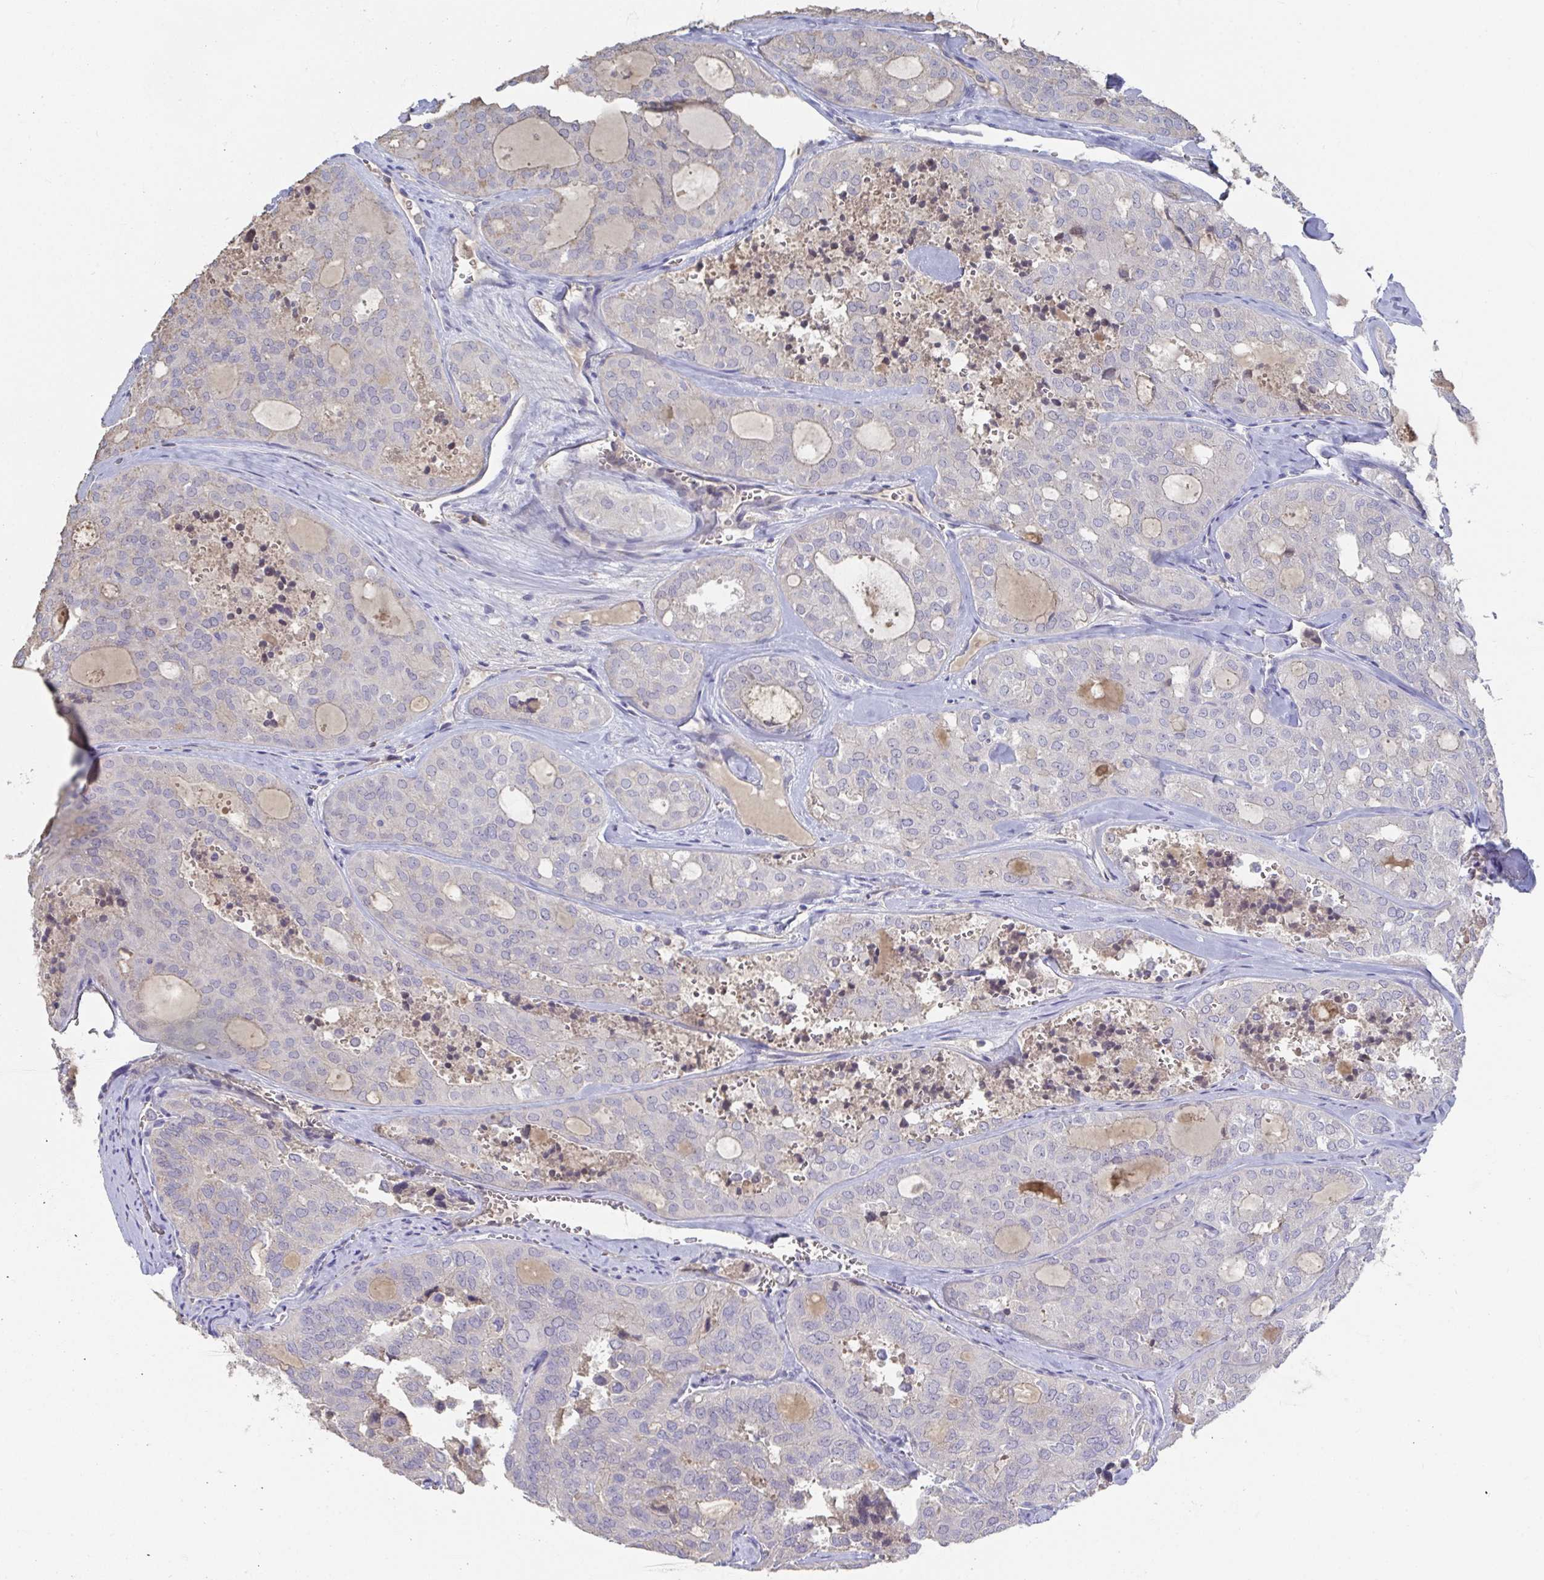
{"staining": {"intensity": "negative", "quantity": "none", "location": "none"}, "tissue": "thyroid cancer", "cell_type": "Tumor cells", "image_type": "cancer", "snomed": [{"axis": "morphology", "description": "Follicular adenoma carcinoma, NOS"}, {"axis": "topography", "description": "Thyroid gland"}], "caption": "Immunohistochemistry (IHC) of human thyroid cancer (follicular adenoma carcinoma) exhibits no expression in tumor cells.", "gene": "ANO5", "patient": {"sex": "male", "age": 75}}